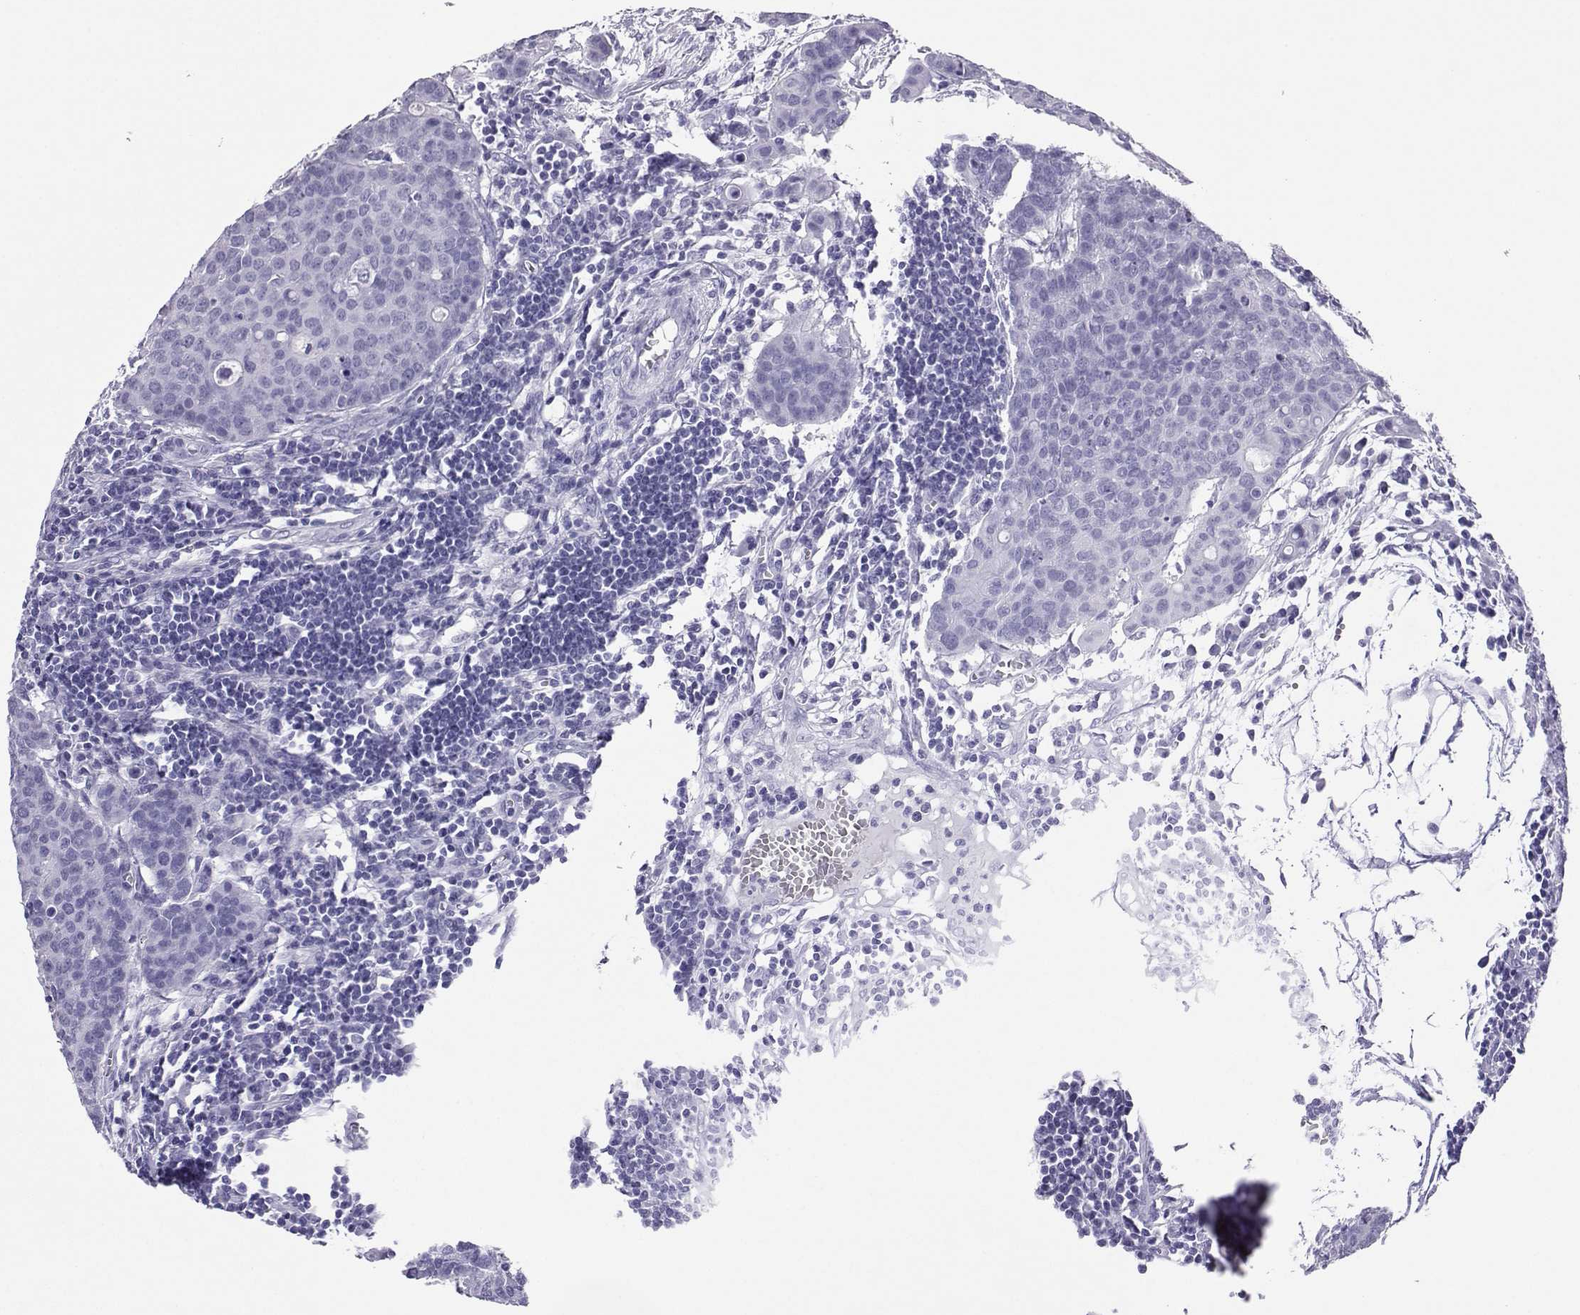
{"staining": {"intensity": "negative", "quantity": "none", "location": "none"}, "tissue": "carcinoid", "cell_type": "Tumor cells", "image_type": "cancer", "snomed": [{"axis": "morphology", "description": "Carcinoid, malignant, NOS"}, {"axis": "topography", "description": "Colon"}], "caption": "IHC of human carcinoid reveals no expression in tumor cells.", "gene": "LORICRIN", "patient": {"sex": "male", "age": 81}}